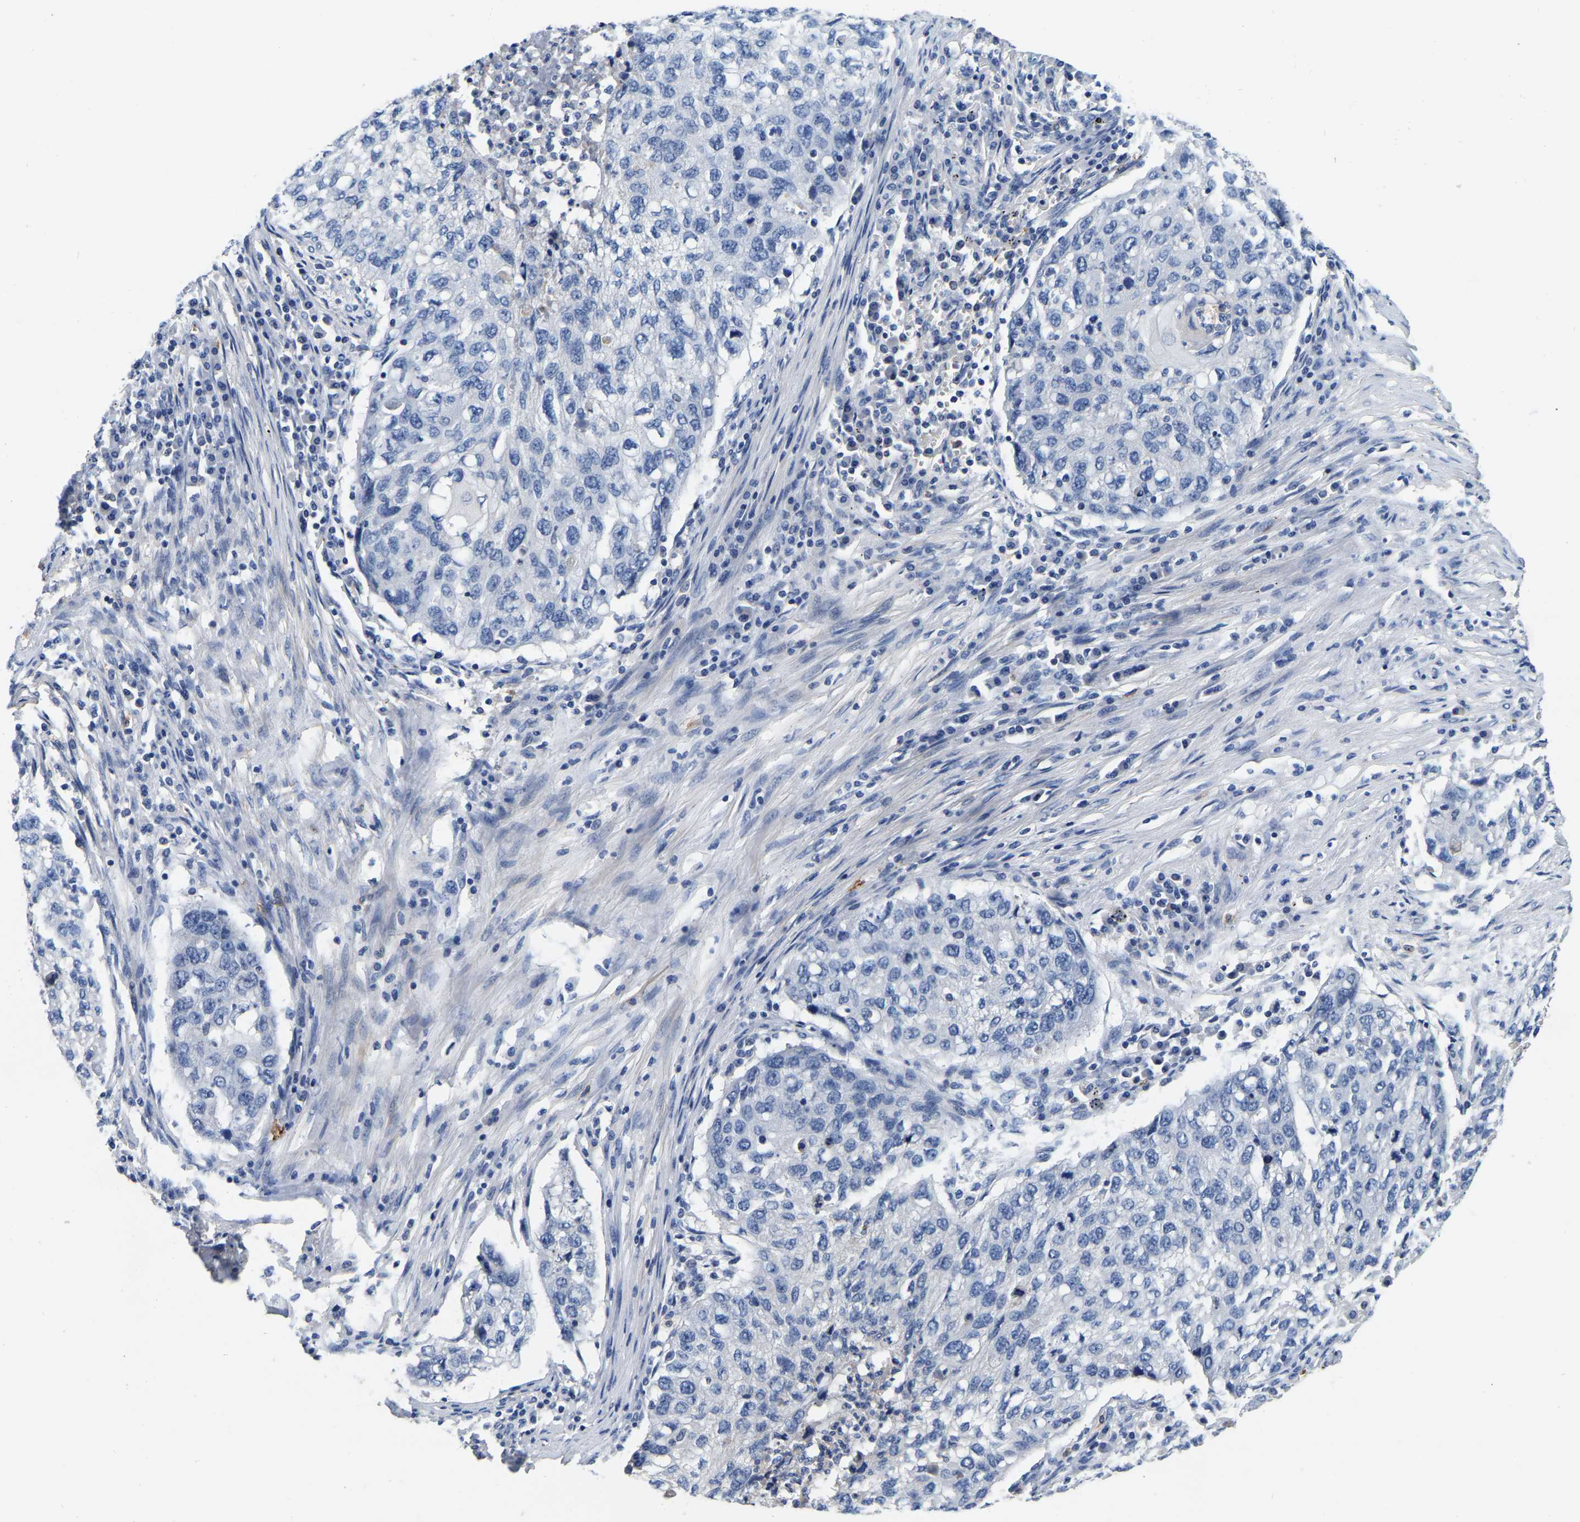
{"staining": {"intensity": "negative", "quantity": "none", "location": "none"}, "tissue": "lung cancer", "cell_type": "Tumor cells", "image_type": "cancer", "snomed": [{"axis": "morphology", "description": "Squamous cell carcinoma, NOS"}, {"axis": "topography", "description": "Lung"}], "caption": "DAB immunohistochemical staining of squamous cell carcinoma (lung) exhibits no significant positivity in tumor cells.", "gene": "RAB27B", "patient": {"sex": "female", "age": 63}}